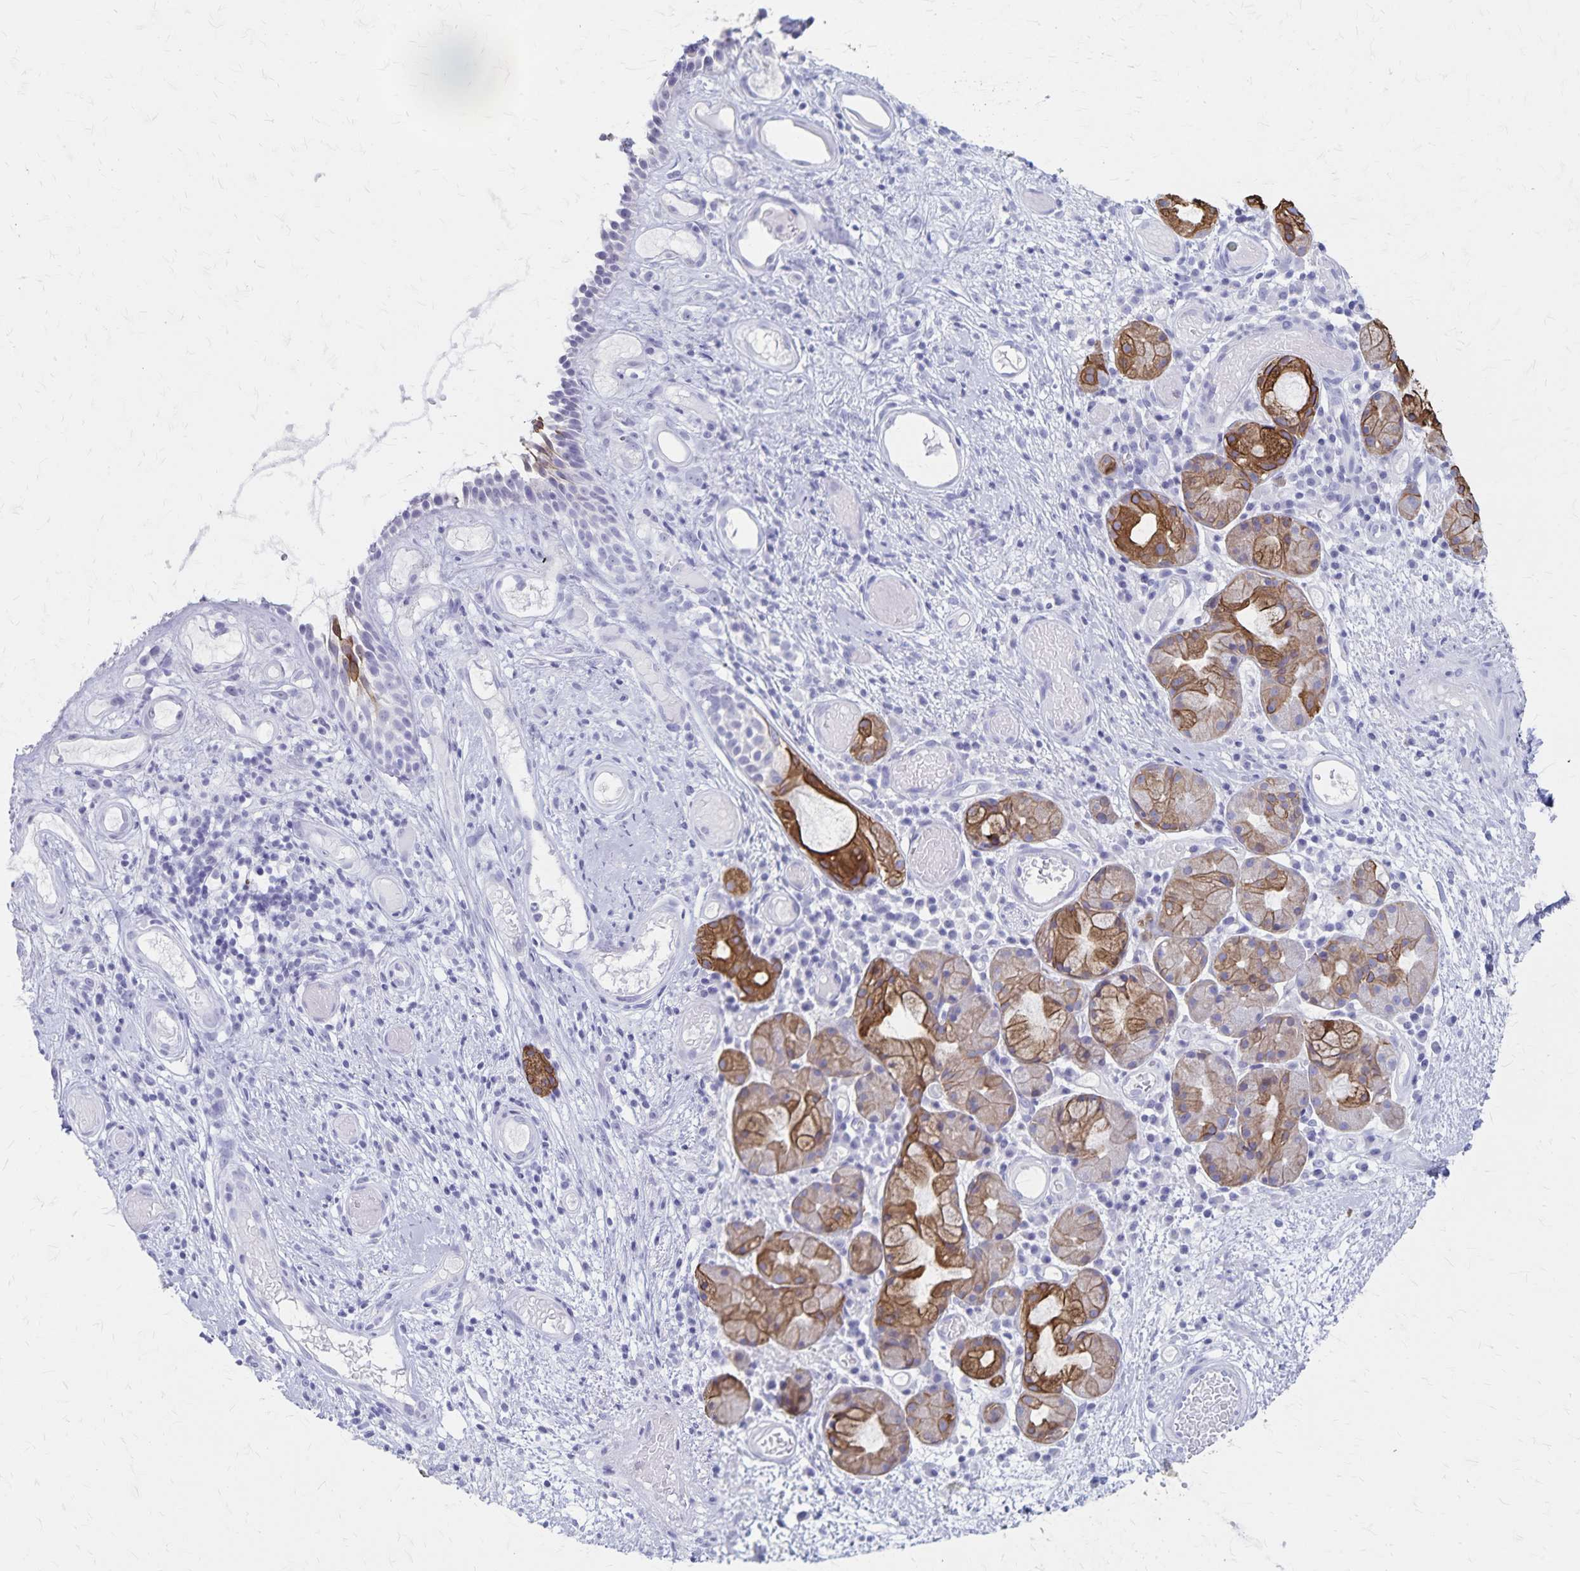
{"staining": {"intensity": "moderate", "quantity": "25%-75%", "location": "cytoplasmic/membranous"}, "tissue": "nasopharynx", "cell_type": "Respiratory epithelial cells", "image_type": "normal", "snomed": [{"axis": "morphology", "description": "Normal tissue, NOS"}, {"axis": "morphology", "description": "Inflammation, NOS"}, {"axis": "topography", "description": "Nasopharynx"}], "caption": "The immunohistochemical stain highlights moderate cytoplasmic/membranous staining in respiratory epithelial cells of normal nasopharynx. The protein is stained brown, and the nuclei are stained in blue (DAB (3,3'-diaminobenzidine) IHC with brightfield microscopy, high magnification).", "gene": "GPBAR1", "patient": {"sex": "male", "age": 54}}